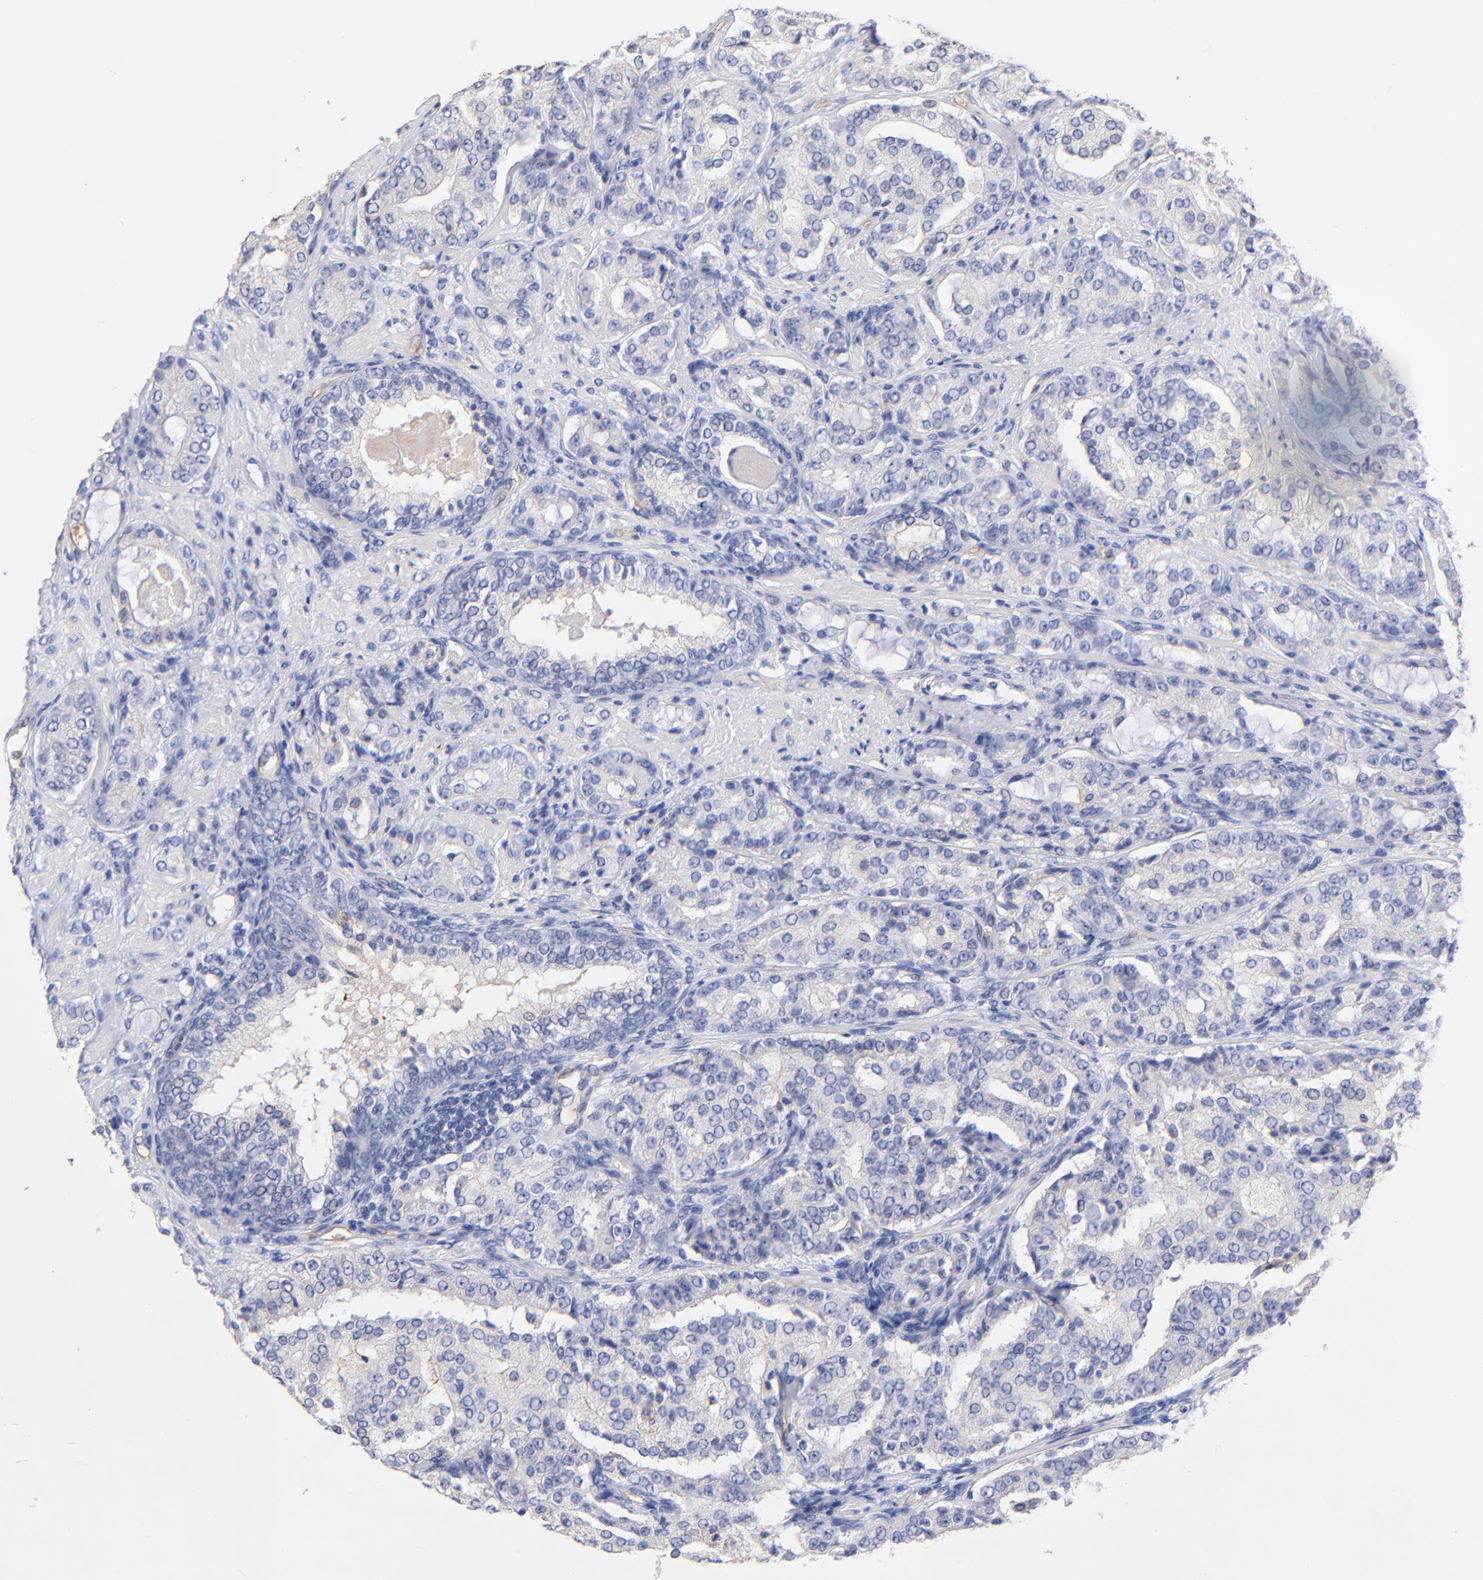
{"staining": {"intensity": "negative", "quantity": "none", "location": "none"}, "tissue": "prostate cancer", "cell_type": "Tumor cells", "image_type": "cancer", "snomed": [{"axis": "morphology", "description": "Adenocarcinoma, High grade"}, {"axis": "topography", "description": "Prostate"}], "caption": "Immunohistochemical staining of prostate cancer displays no significant positivity in tumor cells.", "gene": "SLC44A2", "patient": {"sex": "male", "age": 72}}